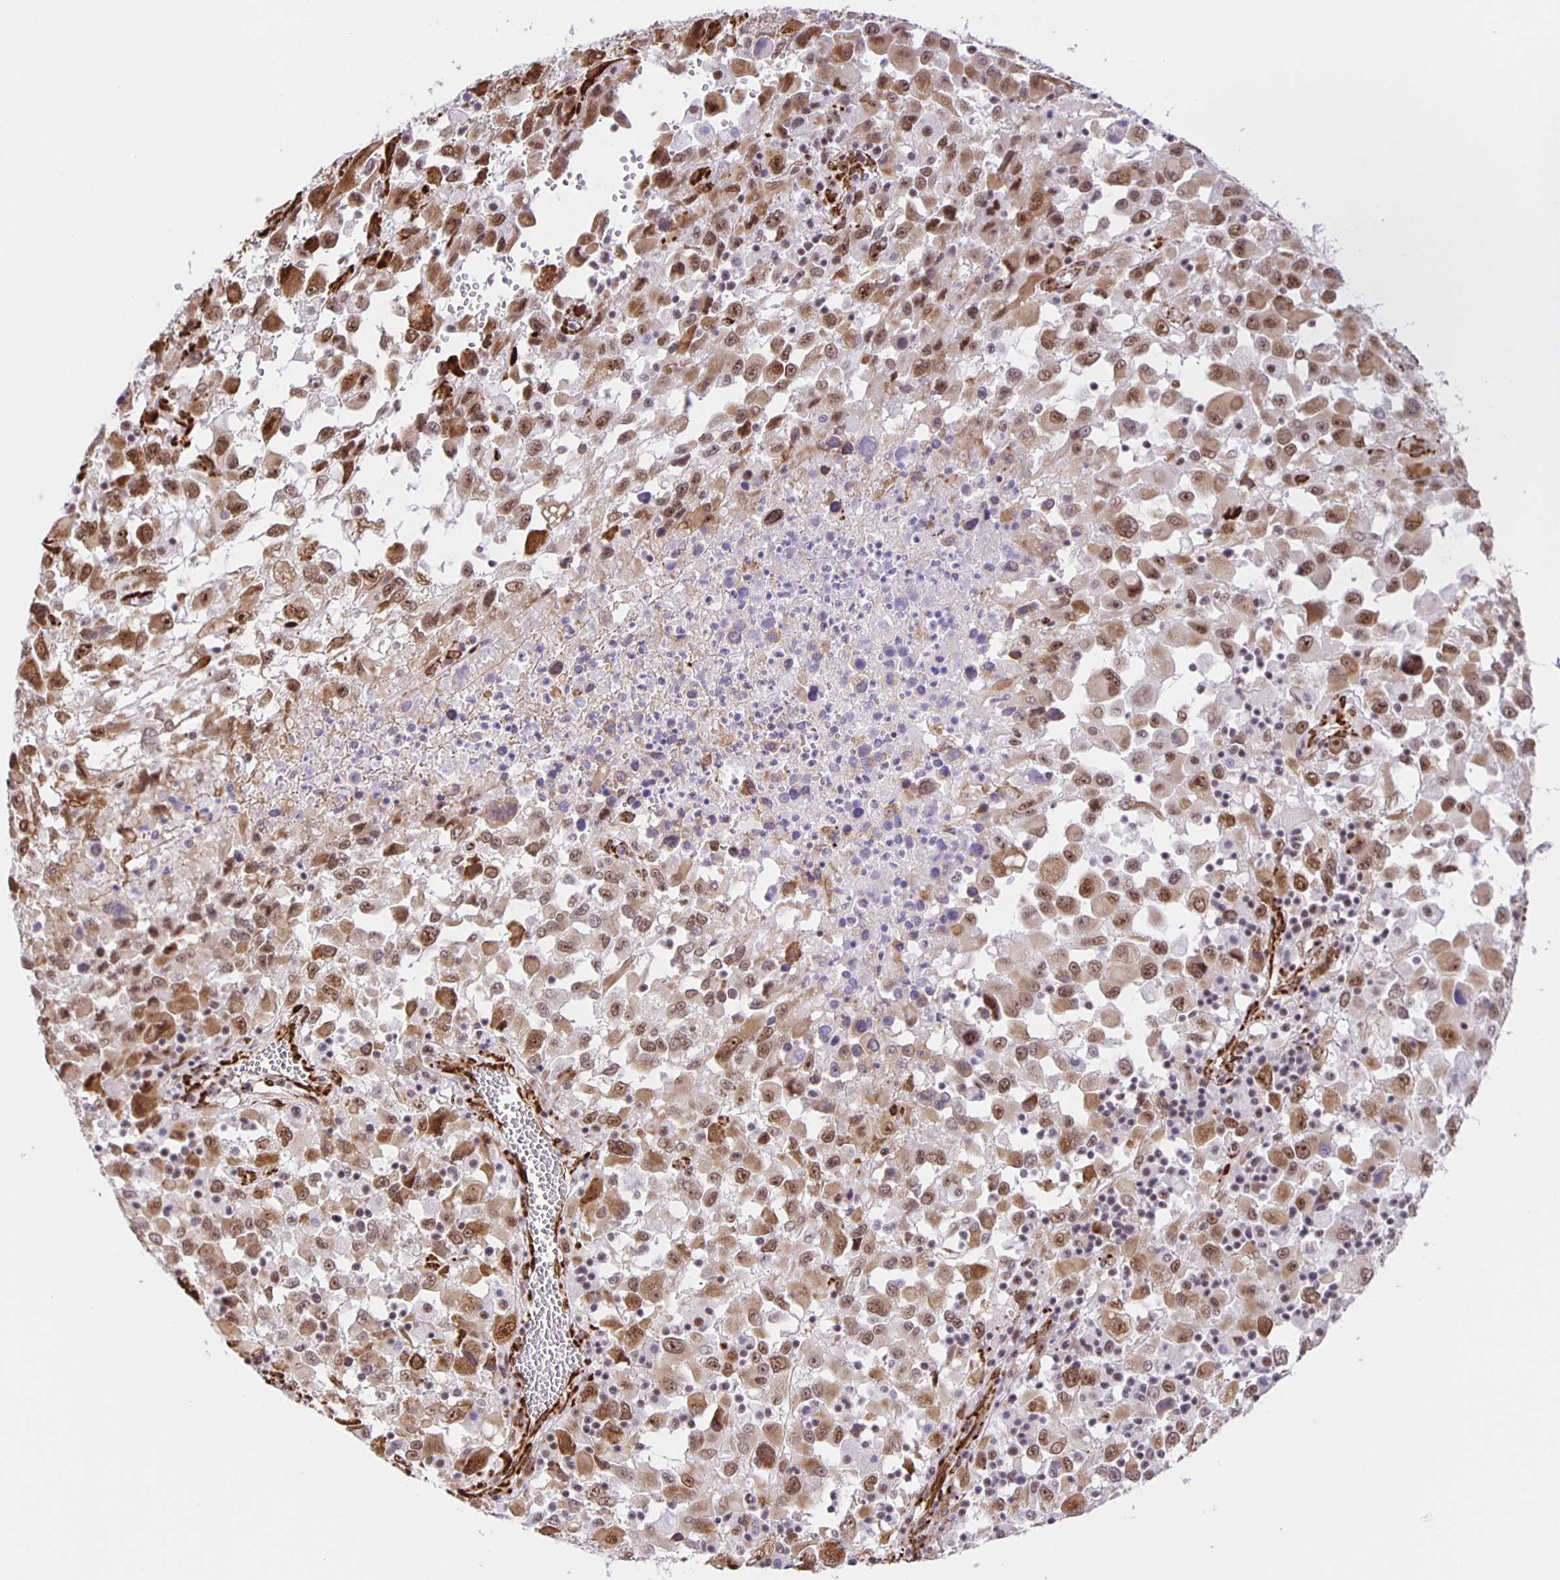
{"staining": {"intensity": "moderate", "quantity": ">75%", "location": "cytoplasmic/membranous,nuclear"}, "tissue": "melanoma", "cell_type": "Tumor cells", "image_type": "cancer", "snomed": [{"axis": "morphology", "description": "Malignant melanoma, Metastatic site"}, {"axis": "topography", "description": "Soft tissue"}], "caption": "A high-resolution photomicrograph shows immunohistochemistry (IHC) staining of melanoma, which reveals moderate cytoplasmic/membranous and nuclear expression in approximately >75% of tumor cells.", "gene": "ZRANB2", "patient": {"sex": "male", "age": 50}}